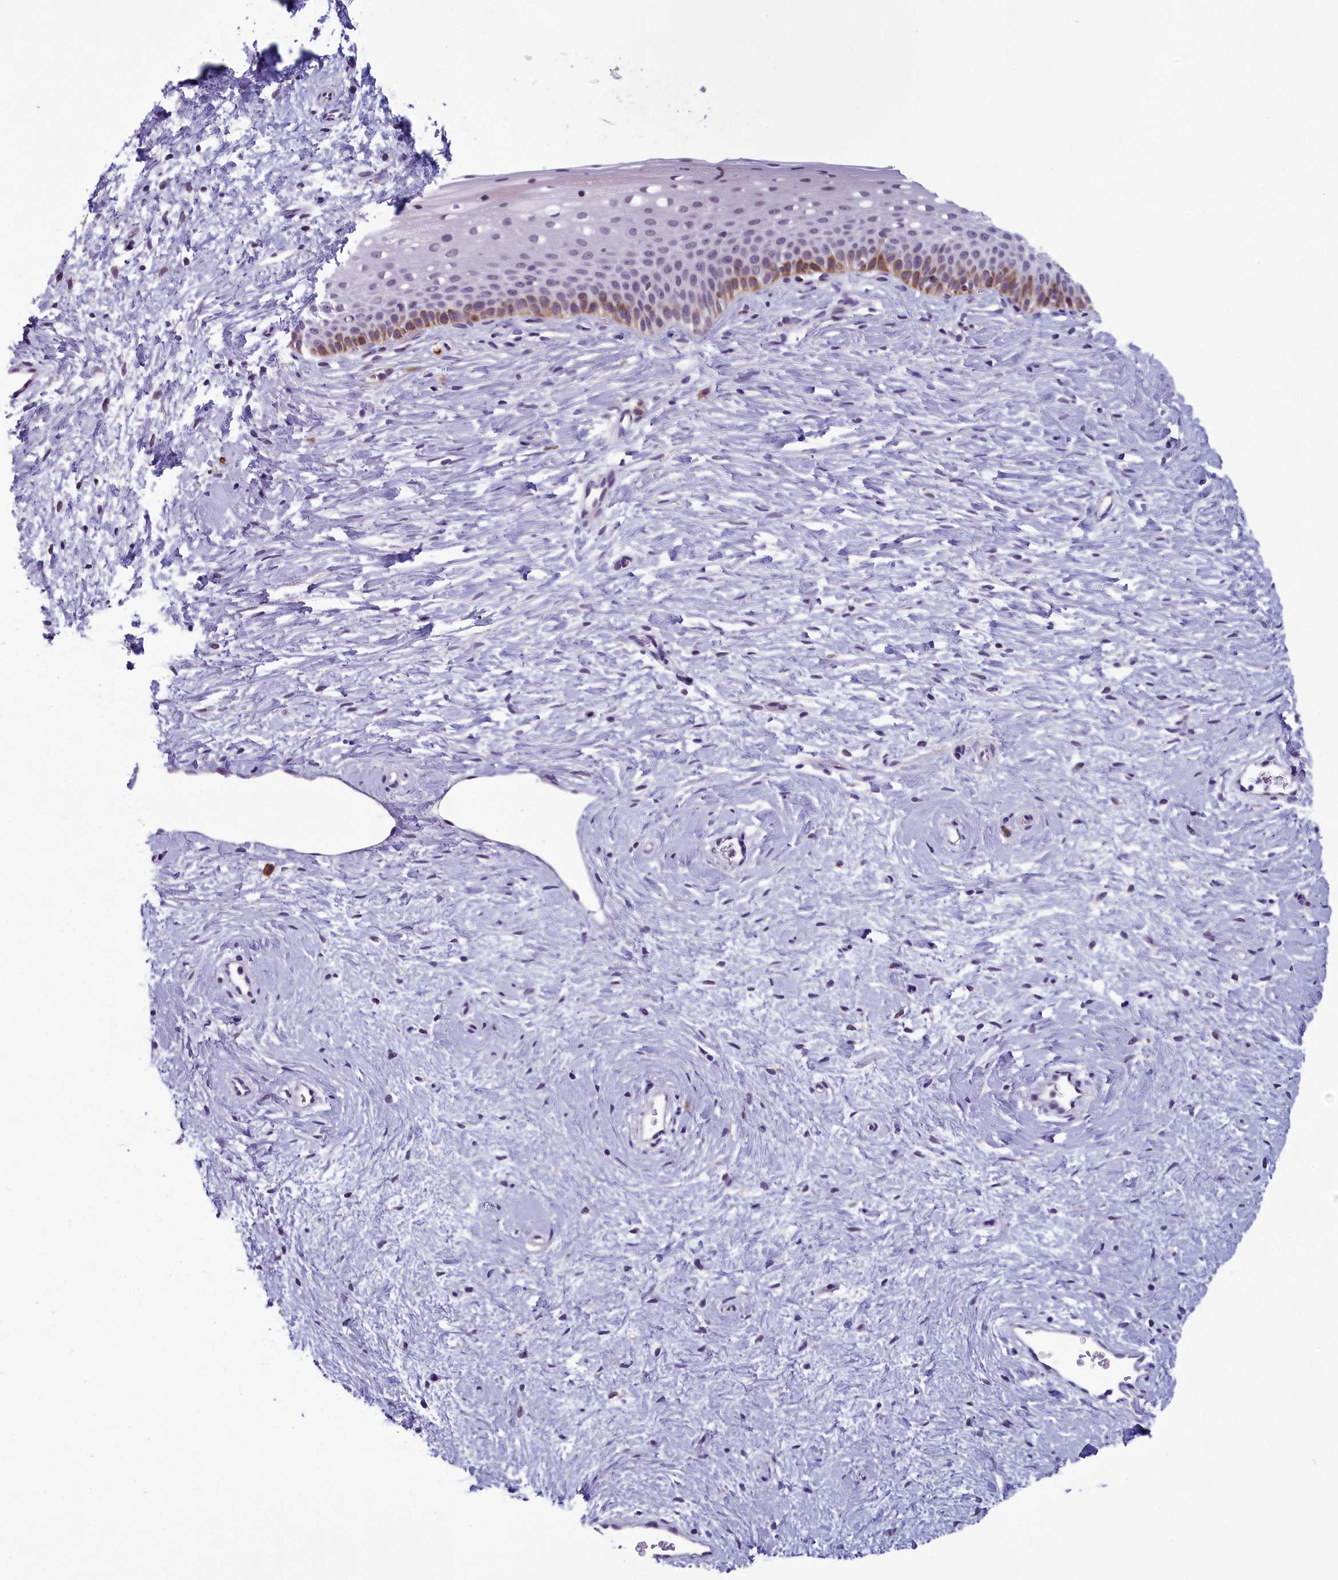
{"staining": {"intensity": "negative", "quantity": "none", "location": "none"}, "tissue": "cervix", "cell_type": "Glandular cells", "image_type": "normal", "snomed": [{"axis": "morphology", "description": "Normal tissue, NOS"}, {"axis": "topography", "description": "Cervix"}], "caption": "A high-resolution histopathology image shows IHC staining of normal cervix, which exhibits no significant positivity in glandular cells.", "gene": "CNEP1R1", "patient": {"sex": "female", "age": 57}}